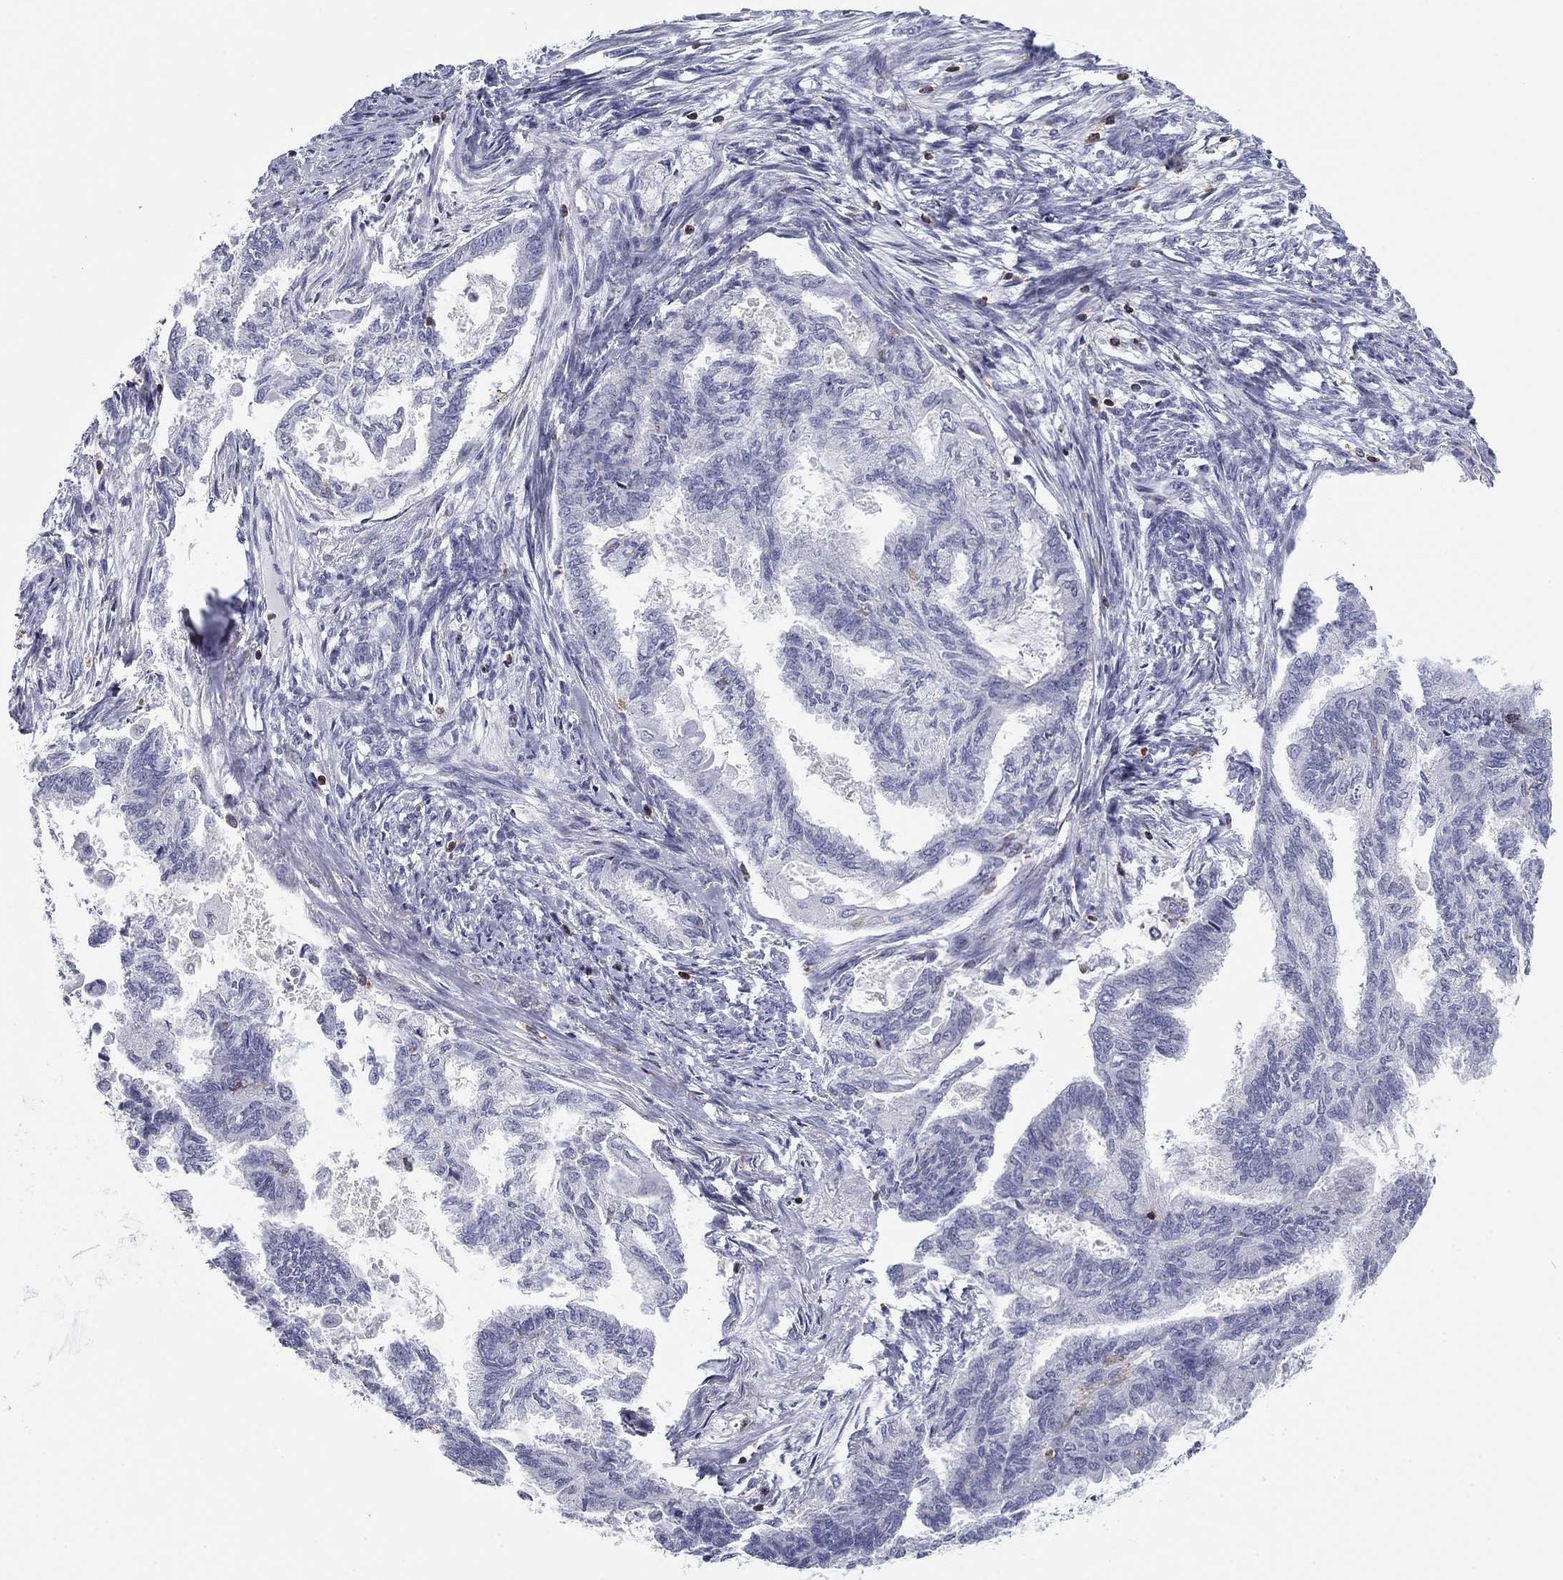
{"staining": {"intensity": "negative", "quantity": "none", "location": "none"}, "tissue": "endometrial cancer", "cell_type": "Tumor cells", "image_type": "cancer", "snomed": [{"axis": "morphology", "description": "Adenocarcinoma, NOS"}, {"axis": "topography", "description": "Endometrium"}], "caption": "A micrograph of endometrial cancer stained for a protein reveals no brown staining in tumor cells. (Brightfield microscopy of DAB (3,3'-diaminobenzidine) immunohistochemistry at high magnification).", "gene": "ARHGAP27", "patient": {"sex": "female", "age": 86}}